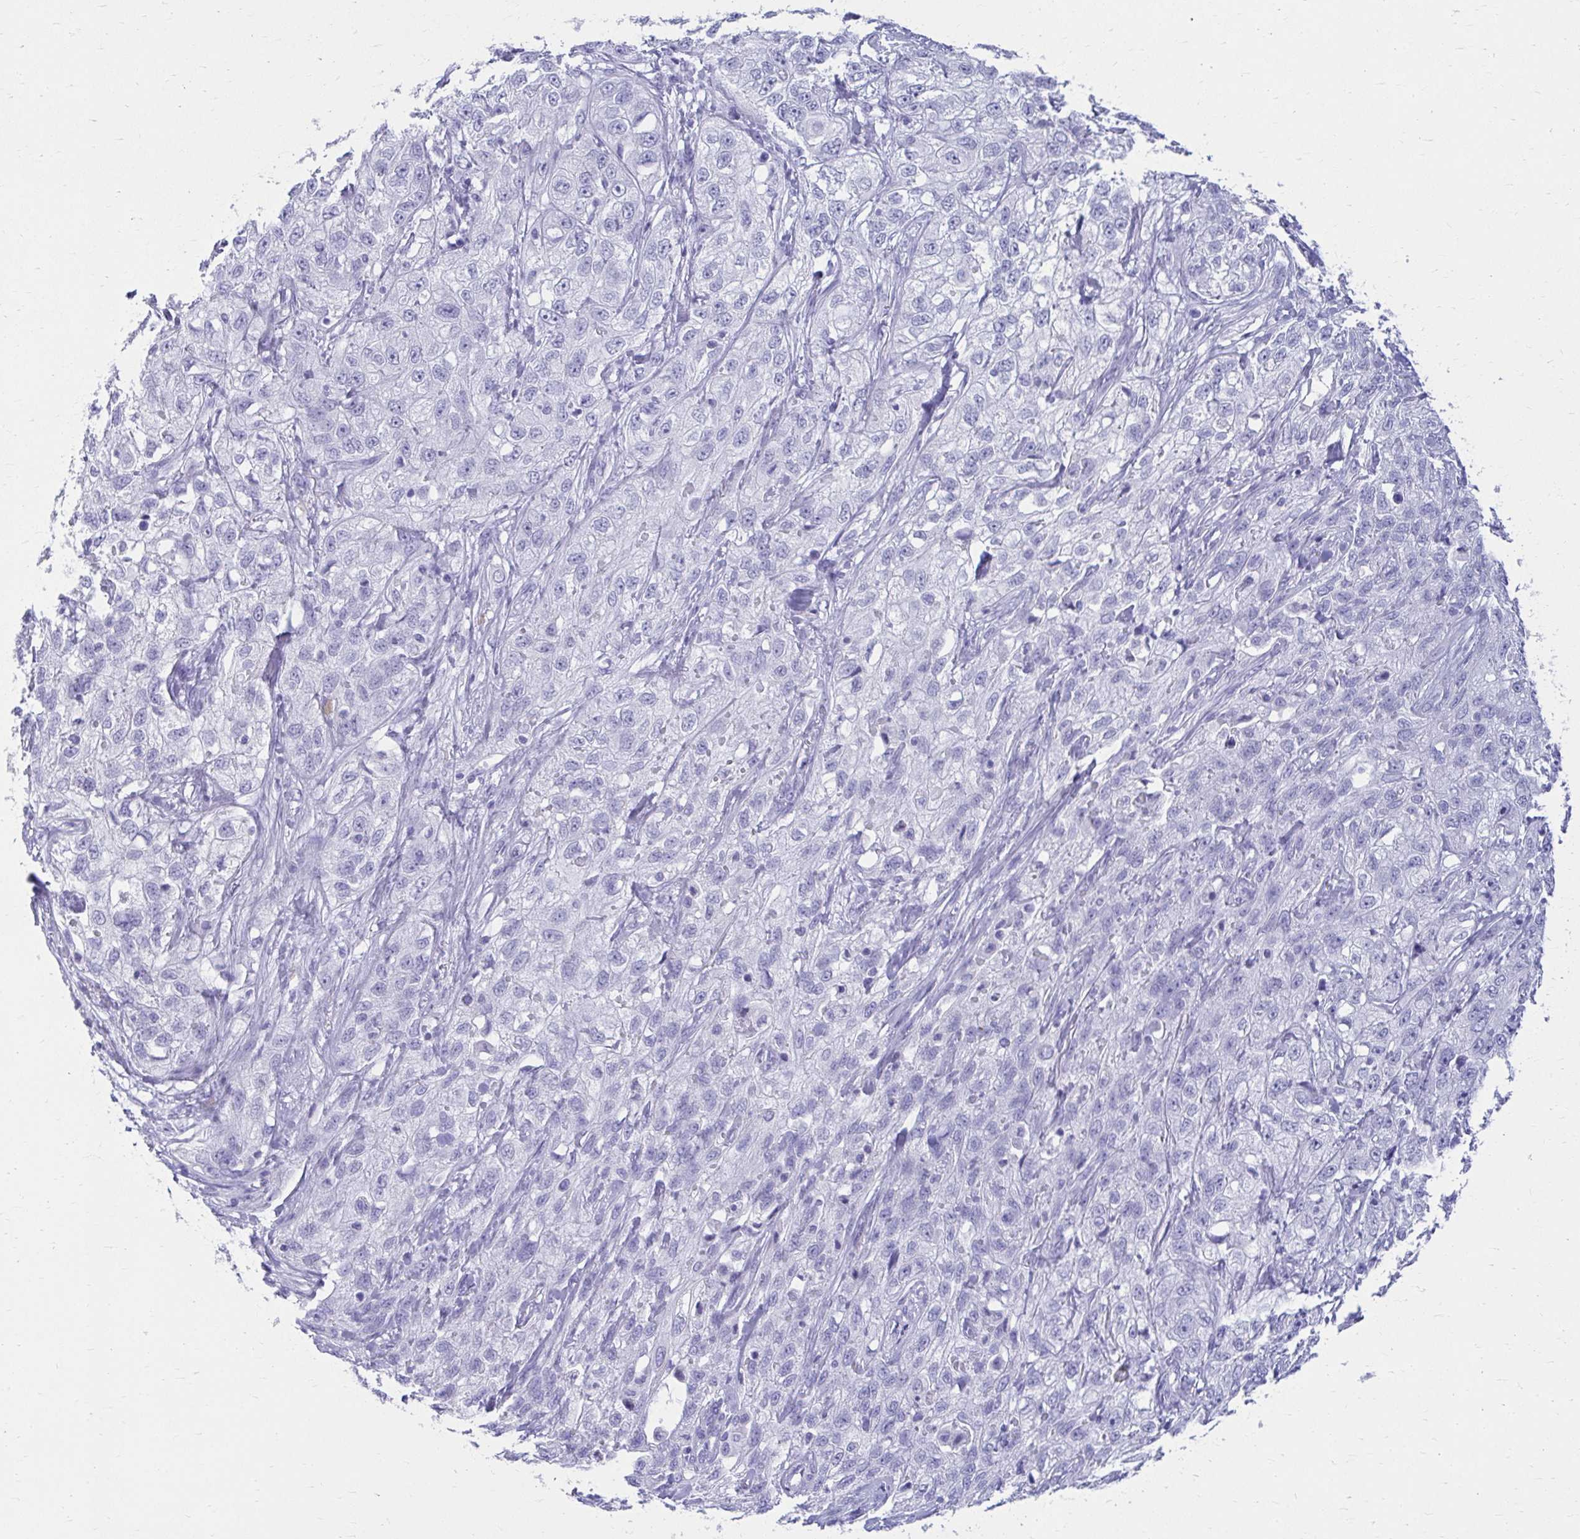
{"staining": {"intensity": "negative", "quantity": "none", "location": "none"}, "tissue": "skin cancer", "cell_type": "Tumor cells", "image_type": "cancer", "snomed": [{"axis": "morphology", "description": "Squamous cell carcinoma, NOS"}, {"axis": "topography", "description": "Skin"}, {"axis": "topography", "description": "Vulva"}], "caption": "DAB immunohistochemical staining of human squamous cell carcinoma (skin) shows no significant staining in tumor cells. Brightfield microscopy of IHC stained with DAB (brown) and hematoxylin (blue), captured at high magnification.", "gene": "ATP4B", "patient": {"sex": "female", "age": 86}}